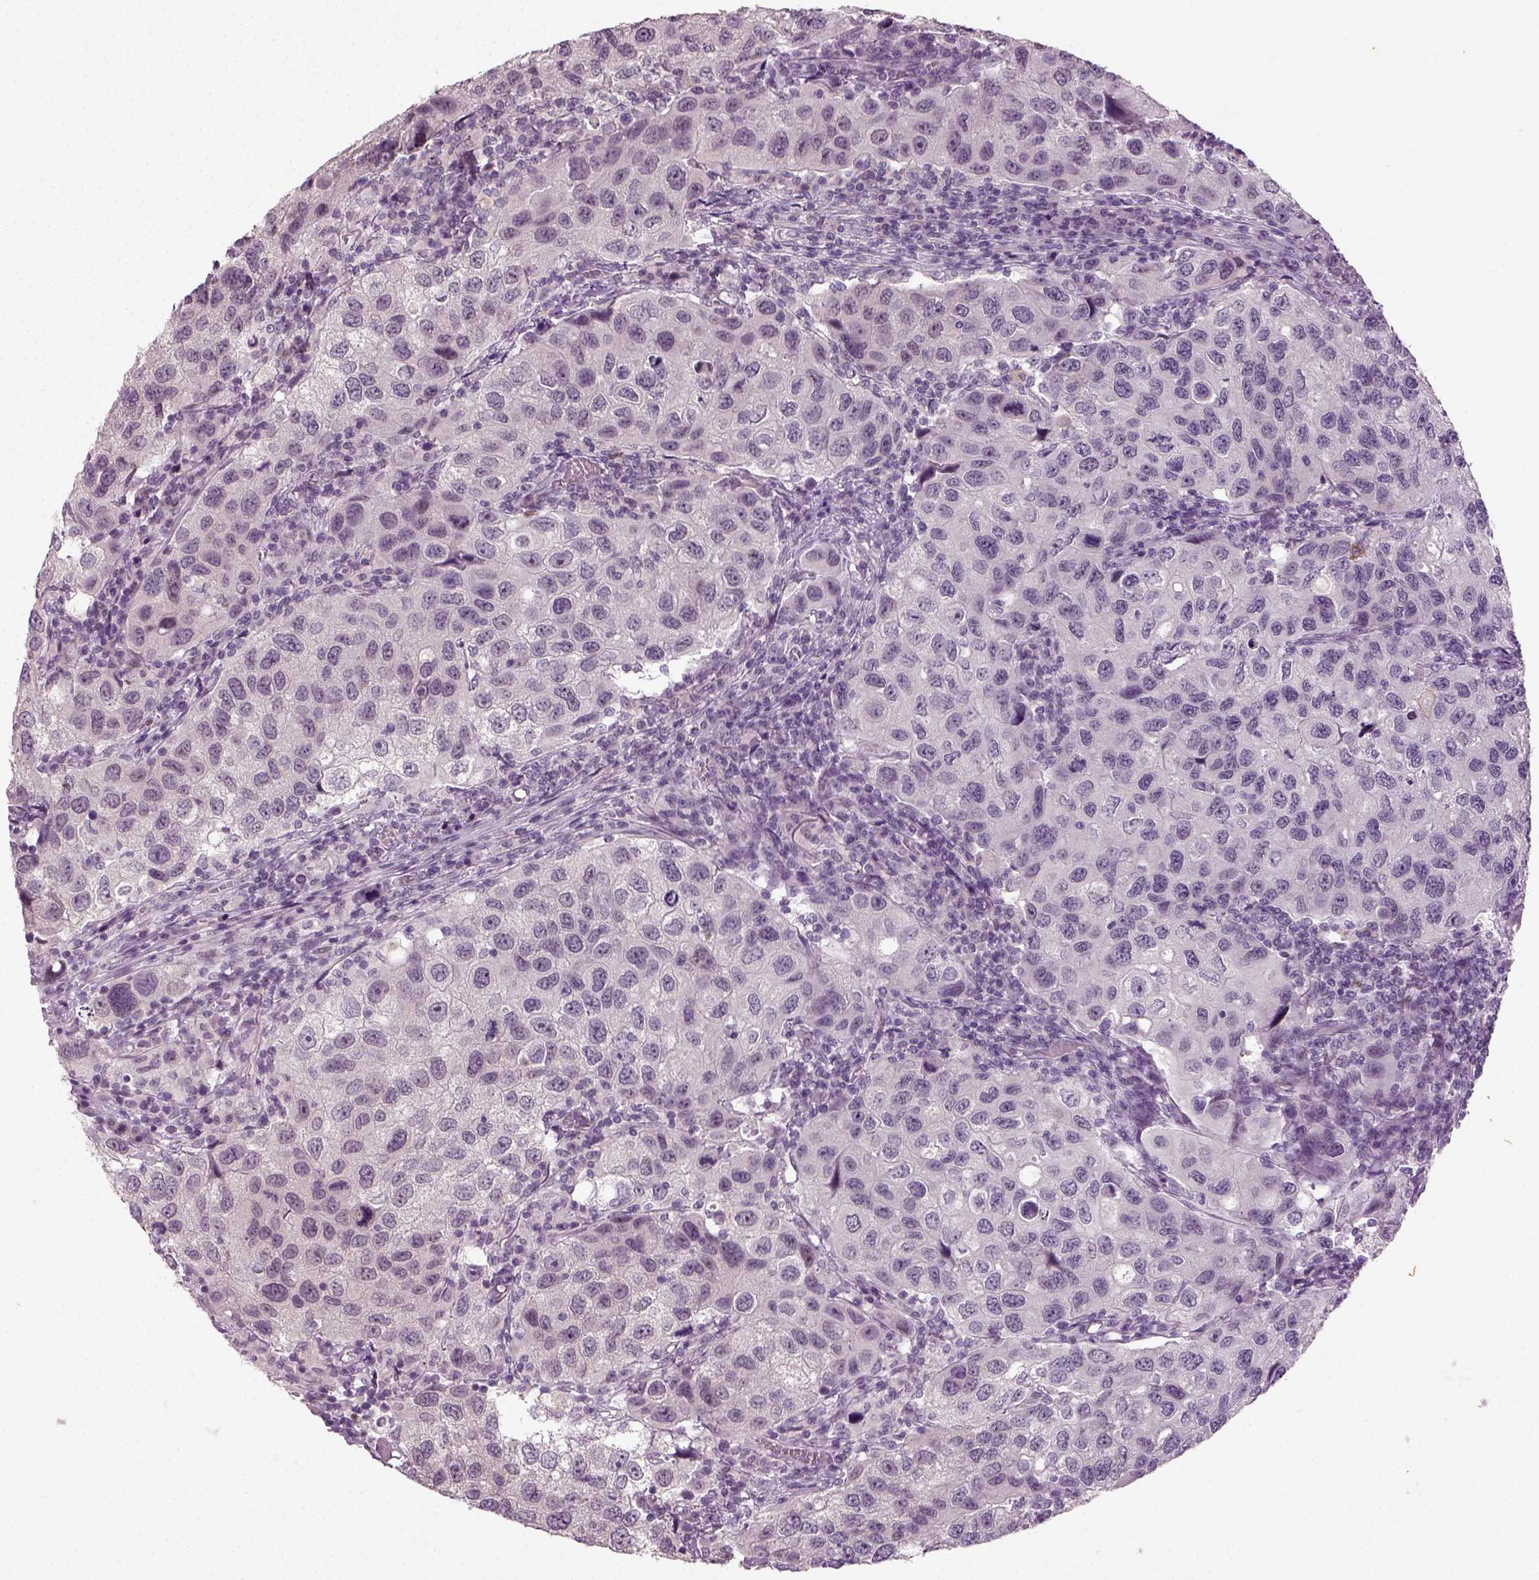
{"staining": {"intensity": "negative", "quantity": "none", "location": "none"}, "tissue": "urothelial cancer", "cell_type": "Tumor cells", "image_type": "cancer", "snomed": [{"axis": "morphology", "description": "Urothelial carcinoma, High grade"}, {"axis": "topography", "description": "Urinary bladder"}], "caption": "High-grade urothelial carcinoma was stained to show a protein in brown. There is no significant staining in tumor cells.", "gene": "SYNGAP1", "patient": {"sex": "male", "age": 79}}